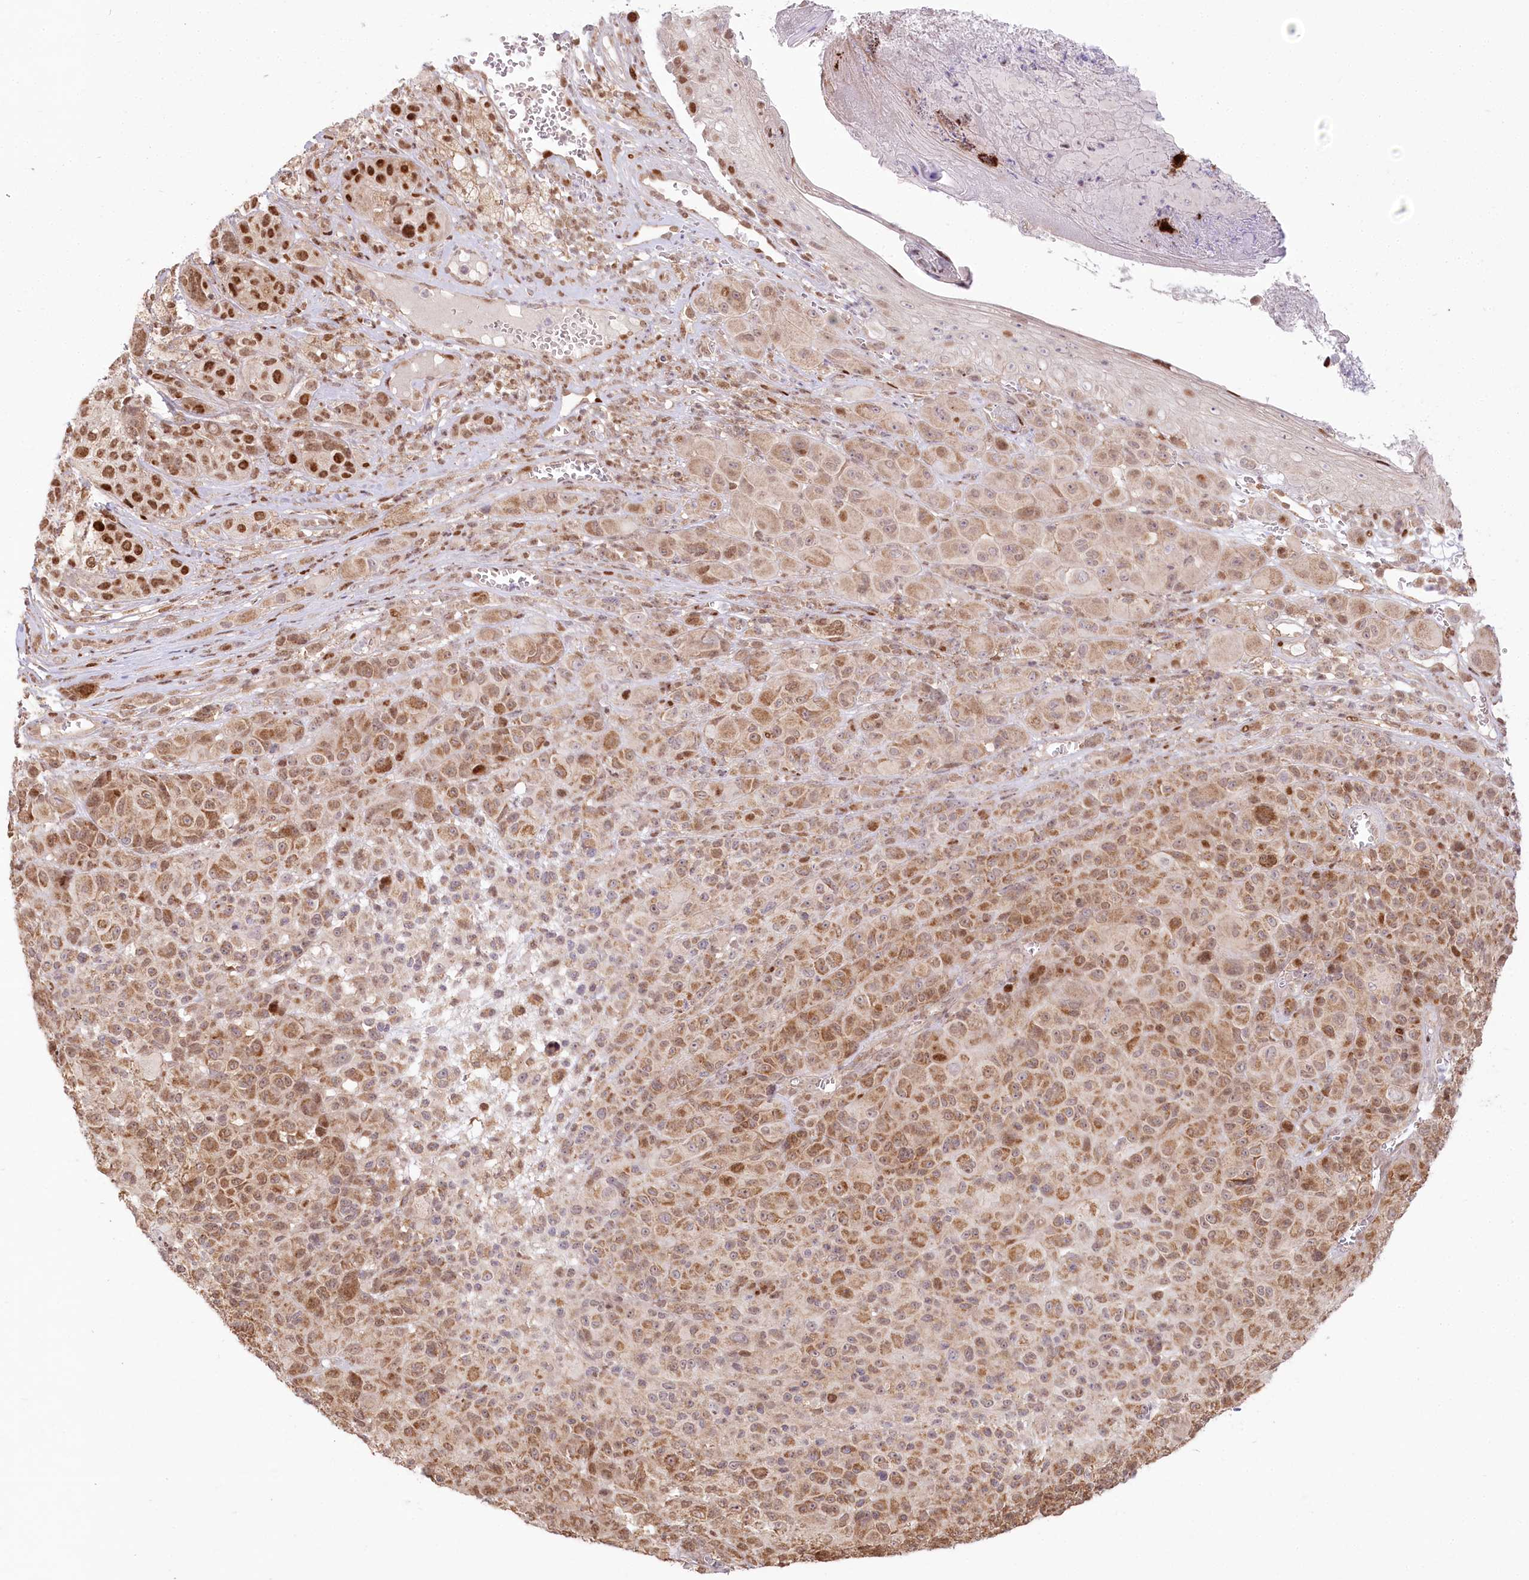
{"staining": {"intensity": "moderate", "quantity": ">75%", "location": "cytoplasmic/membranous,nuclear"}, "tissue": "melanoma", "cell_type": "Tumor cells", "image_type": "cancer", "snomed": [{"axis": "morphology", "description": "Malignant melanoma, NOS"}, {"axis": "topography", "description": "Skin of trunk"}], "caption": "About >75% of tumor cells in human melanoma demonstrate moderate cytoplasmic/membranous and nuclear protein expression as visualized by brown immunohistochemical staining.", "gene": "PYURF", "patient": {"sex": "male", "age": 71}}